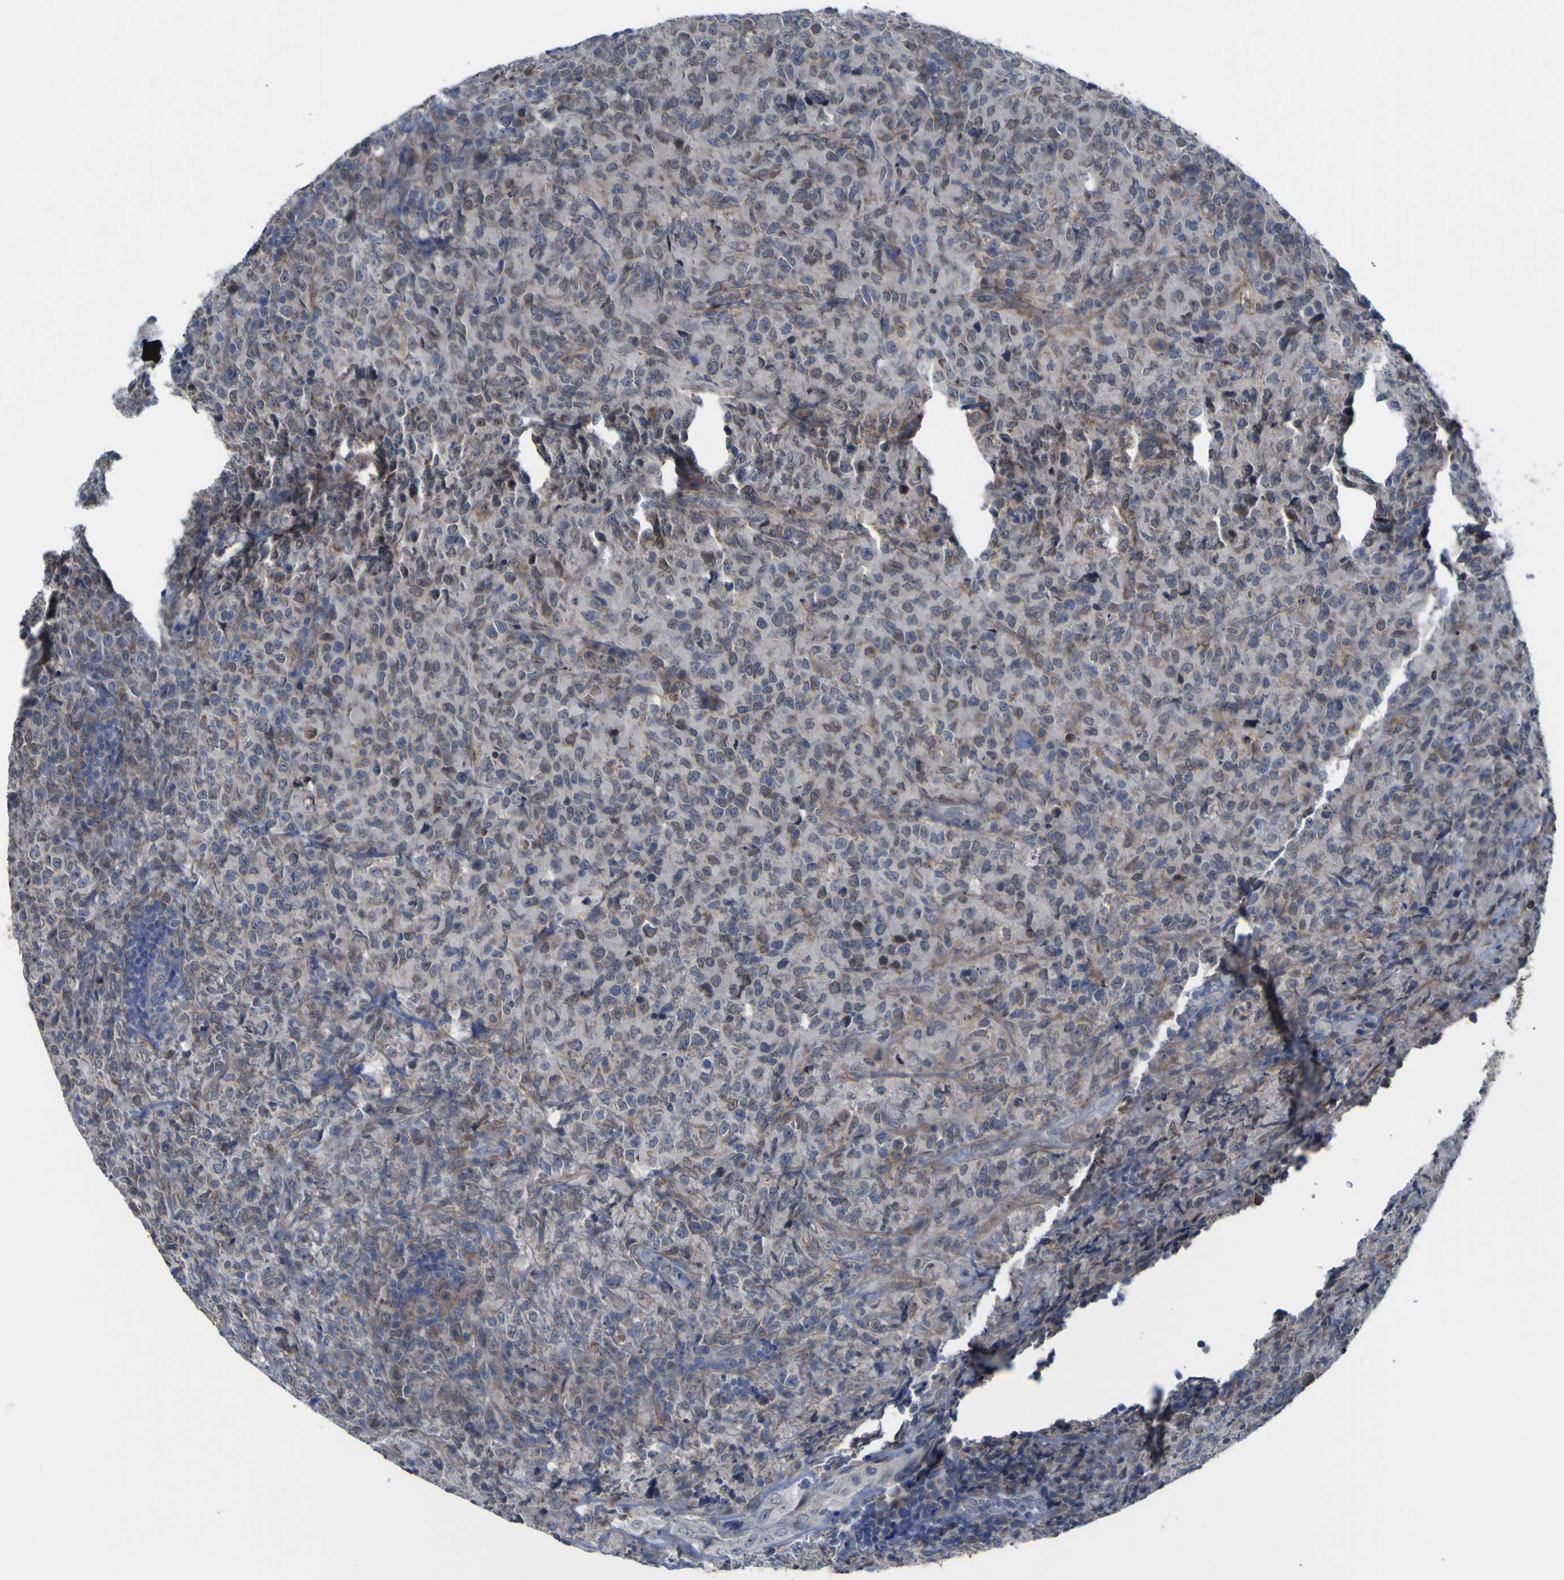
{"staining": {"intensity": "negative", "quantity": "none", "location": "none"}, "tissue": "lymphoma", "cell_type": "Tumor cells", "image_type": "cancer", "snomed": [{"axis": "morphology", "description": "Malignant lymphoma, non-Hodgkin's type, High grade"}, {"axis": "topography", "description": "Tonsil"}], "caption": "Immunohistochemistry (IHC) micrograph of human malignant lymphoma, non-Hodgkin's type (high-grade) stained for a protein (brown), which shows no positivity in tumor cells.", "gene": "TNFRSF11A", "patient": {"sex": "female", "age": 36}}